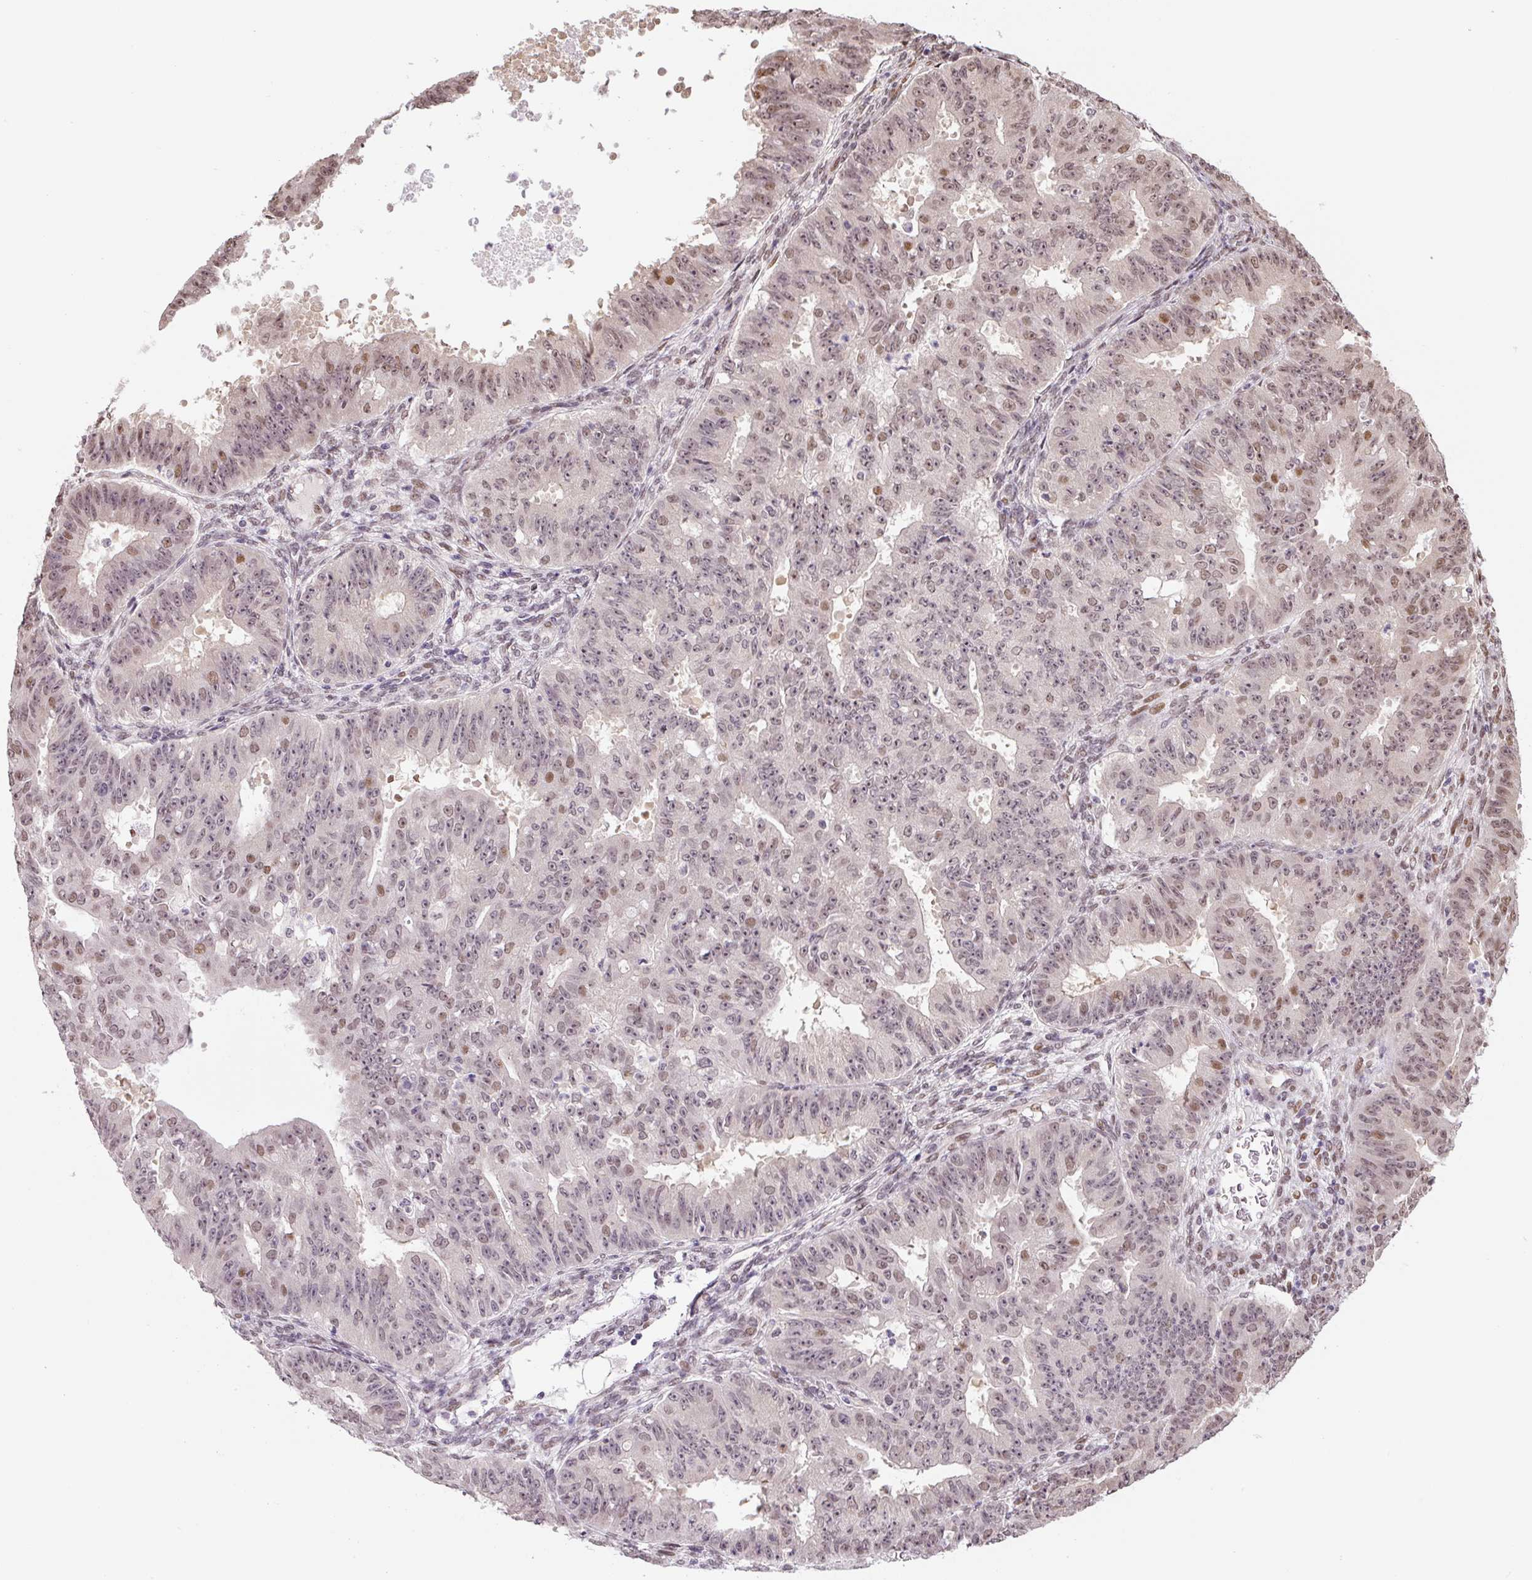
{"staining": {"intensity": "moderate", "quantity": "25%-75%", "location": "nuclear"}, "tissue": "ovarian cancer", "cell_type": "Tumor cells", "image_type": "cancer", "snomed": [{"axis": "morphology", "description": "Carcinoma, endometroid"}, {"axis": "topography", "description": "Appendix"}, {"axis": "topography", "description": "Ovary"}], "caption": "Immunohistochemical staining of human ovarian endometroid carcinoma shows medium levels of moderate nuclear protein positivity in approximately 25%-75% of tumor cells.", "gene": "TCFL5", "patient": {"sex": "female", "age": 42}}